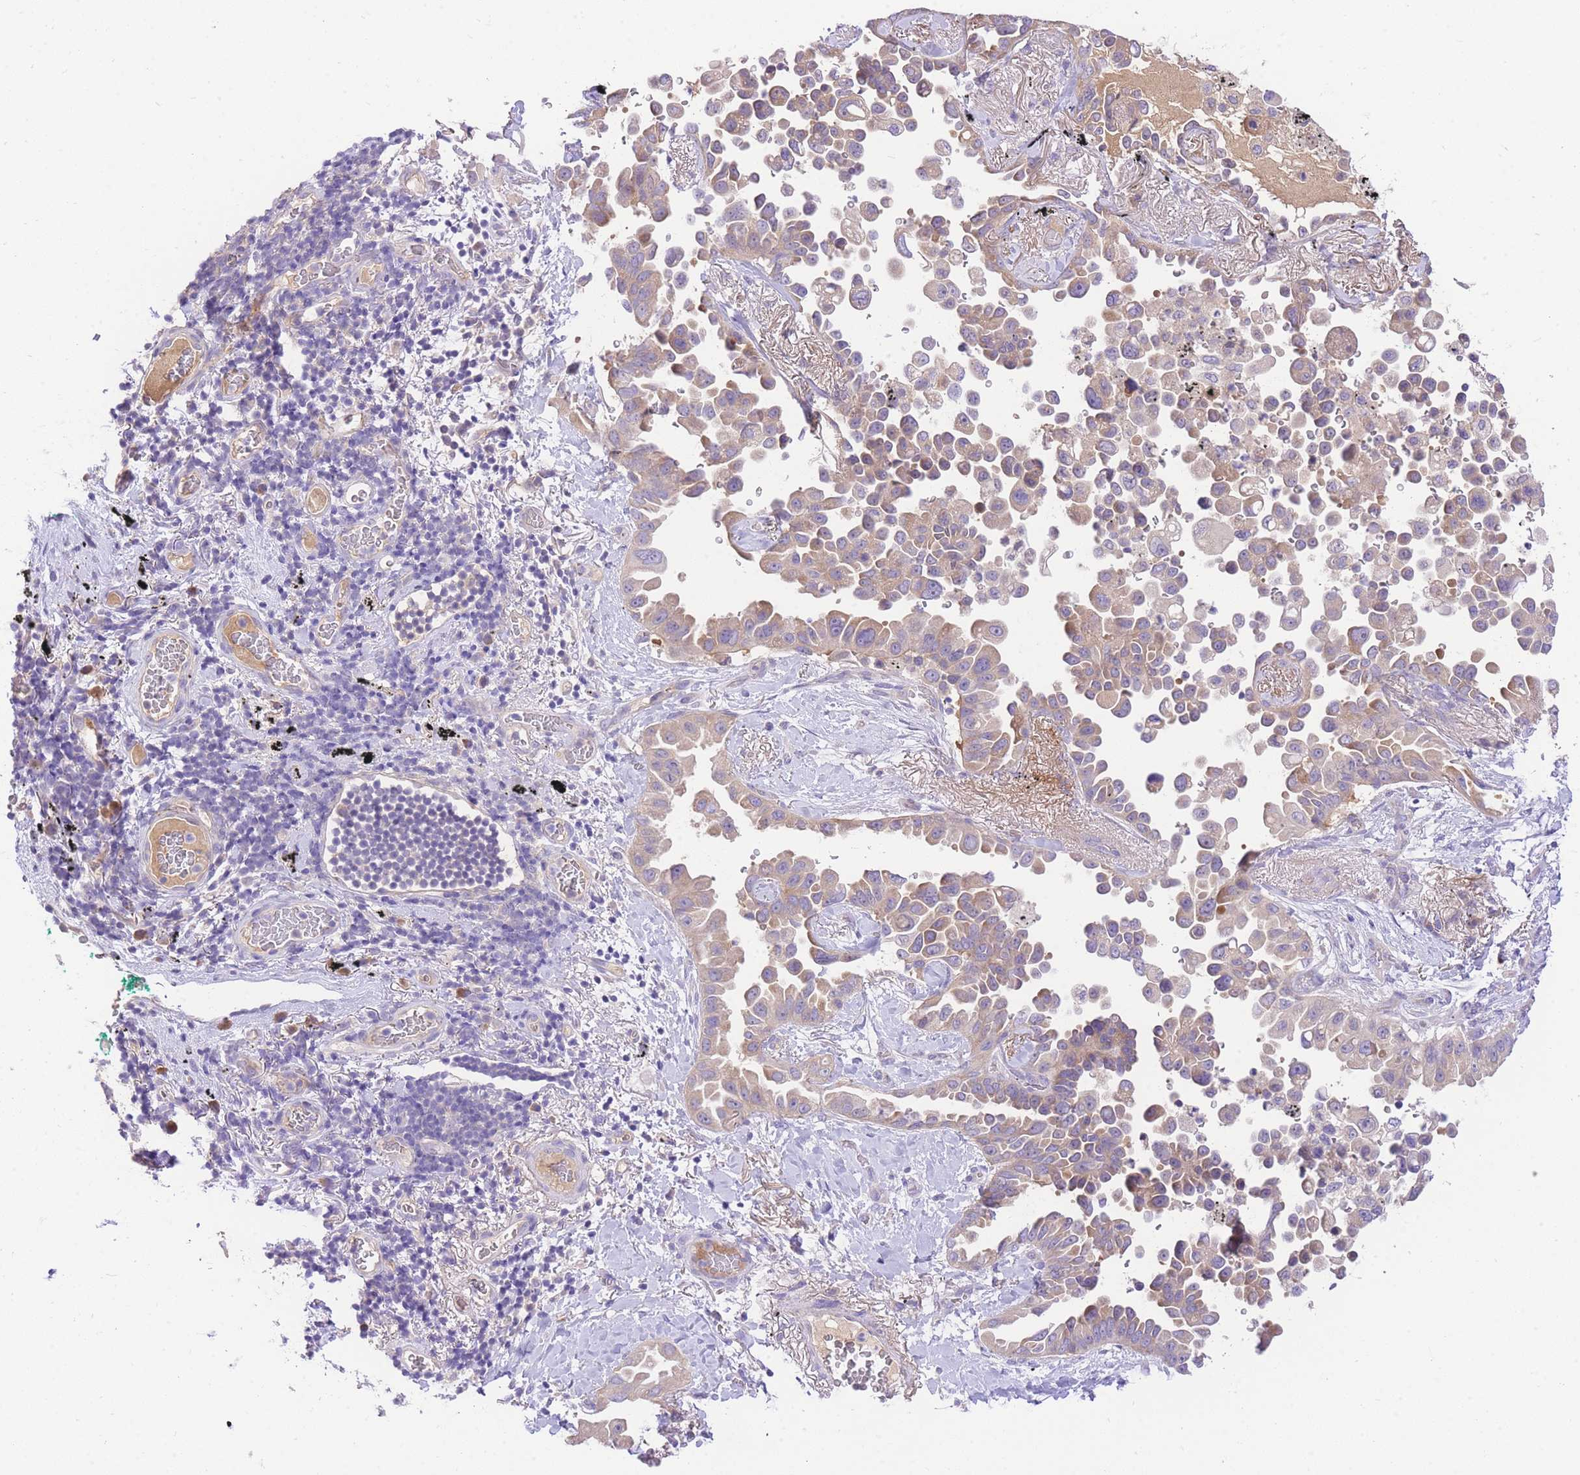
{"staining": {"intensity": "weak", "quantity": "25%-75%", "location": "cytoplasmic/membranous"}, "tissue": "lung cancer", "cell_type": "Tumor cells", "image_type": "cancer", "snomed": [{"axis": "morphology", "description": "Adenocarcinoma, NOS"}, {"axis": "topography", "description": "Lung"}], "caption": "An immunohistochemistry histopathology image of tumor tissue is shown. Protein staining in brown shows weak cytoplasmic/membranous positivity in adenocarcinoma (lung) within tumor cells.", "gene": "LIPH", "patient": {"sex": "female", "age": 67}}